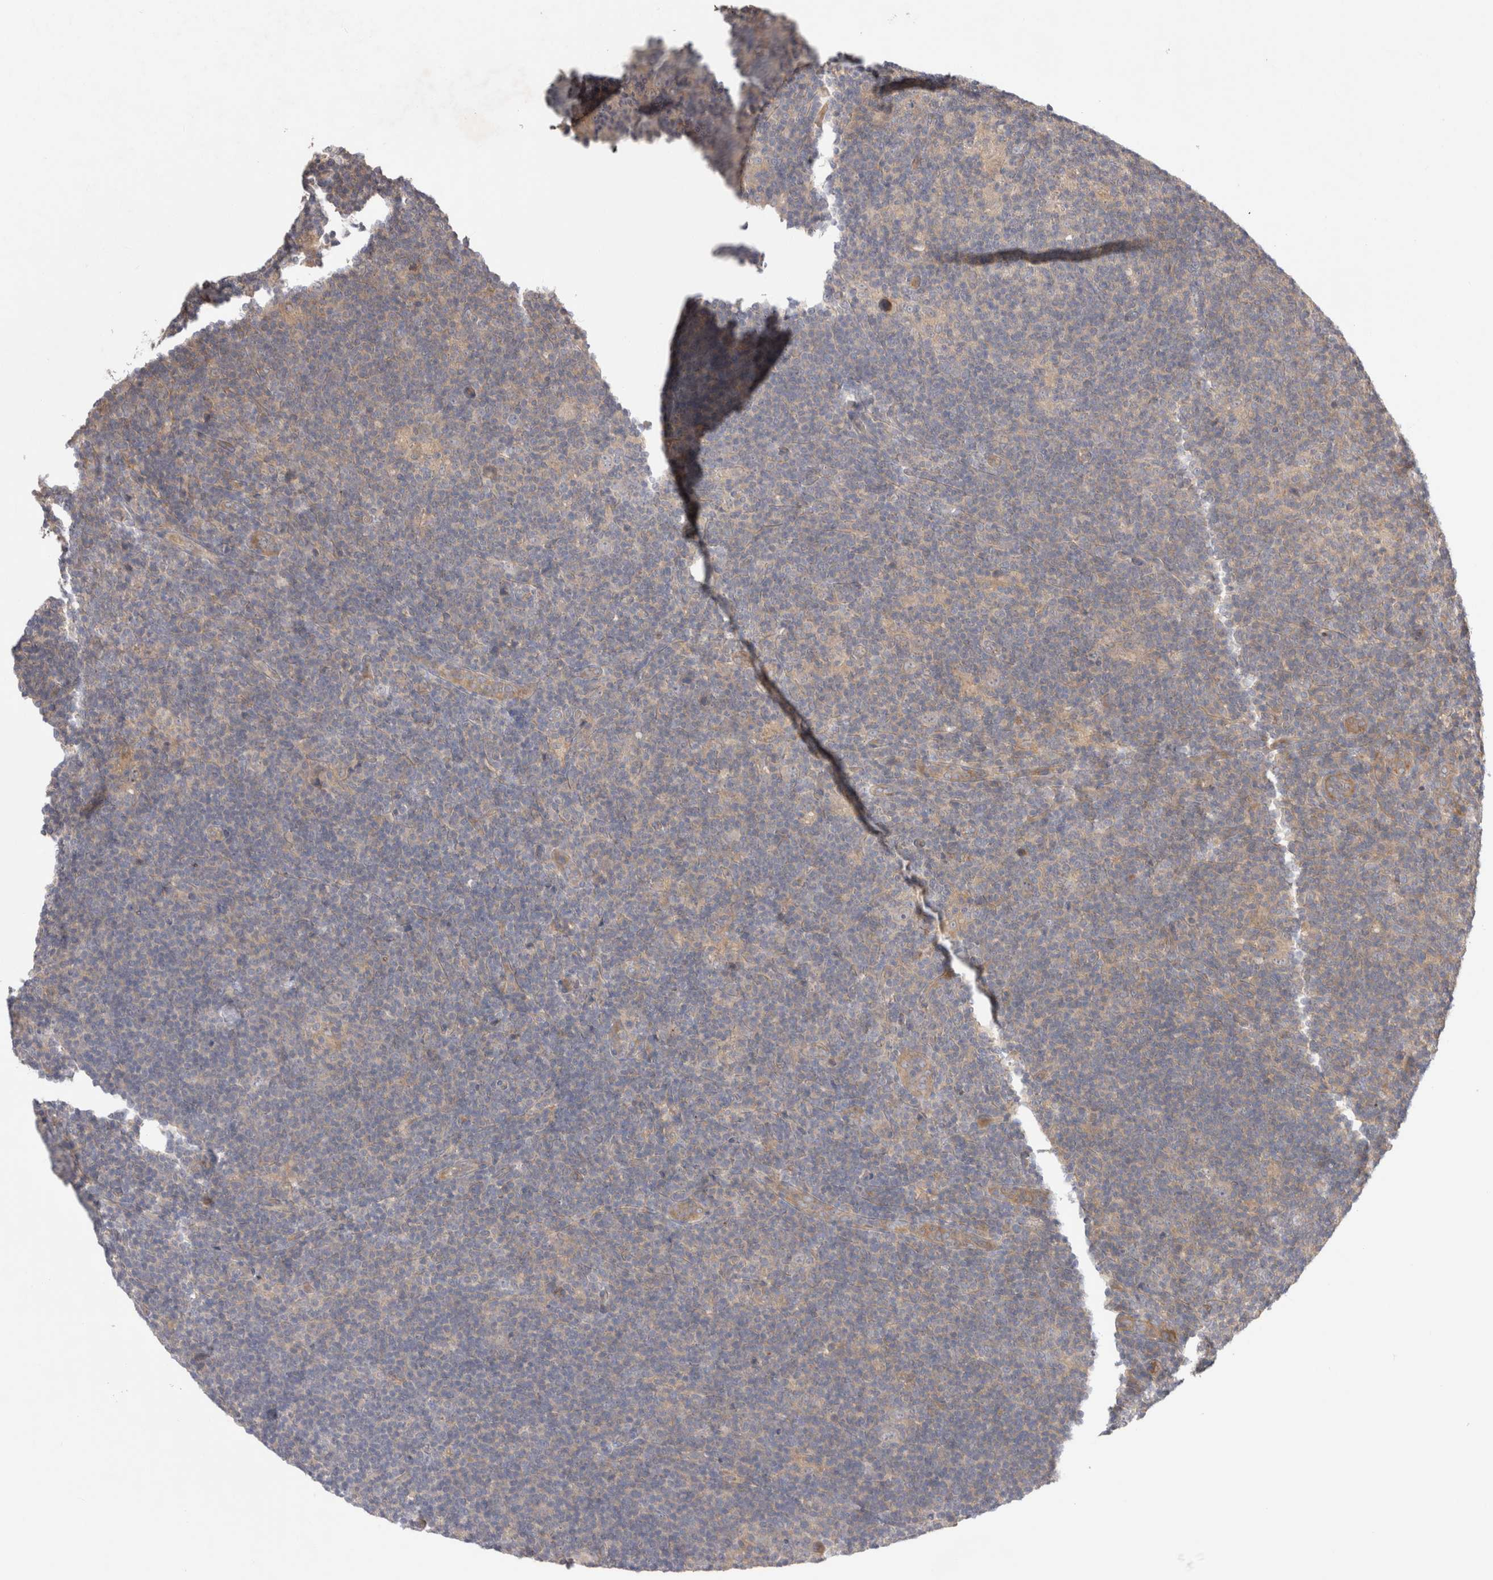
{"staining": {"intensity": "negative", "quantity": "none", "location": "none"}, "tissue": "lymphoma", "cell_type": "Tumor cells", "image_type": "cancer", "snomed": [{"axis": "morphology", "description": "Hodgkin's disease, NOS"}, {"axis": "topography", "description": "Lymph node"}], "caption": "IHC photomicrograph of neoplastic tissue: human Hodgkin's disease stained with DAB demonstrates no significant protein positivity in tumor cells.", "gene": "PPP1R42", "patient": {"sex": "female", "age": 57}}